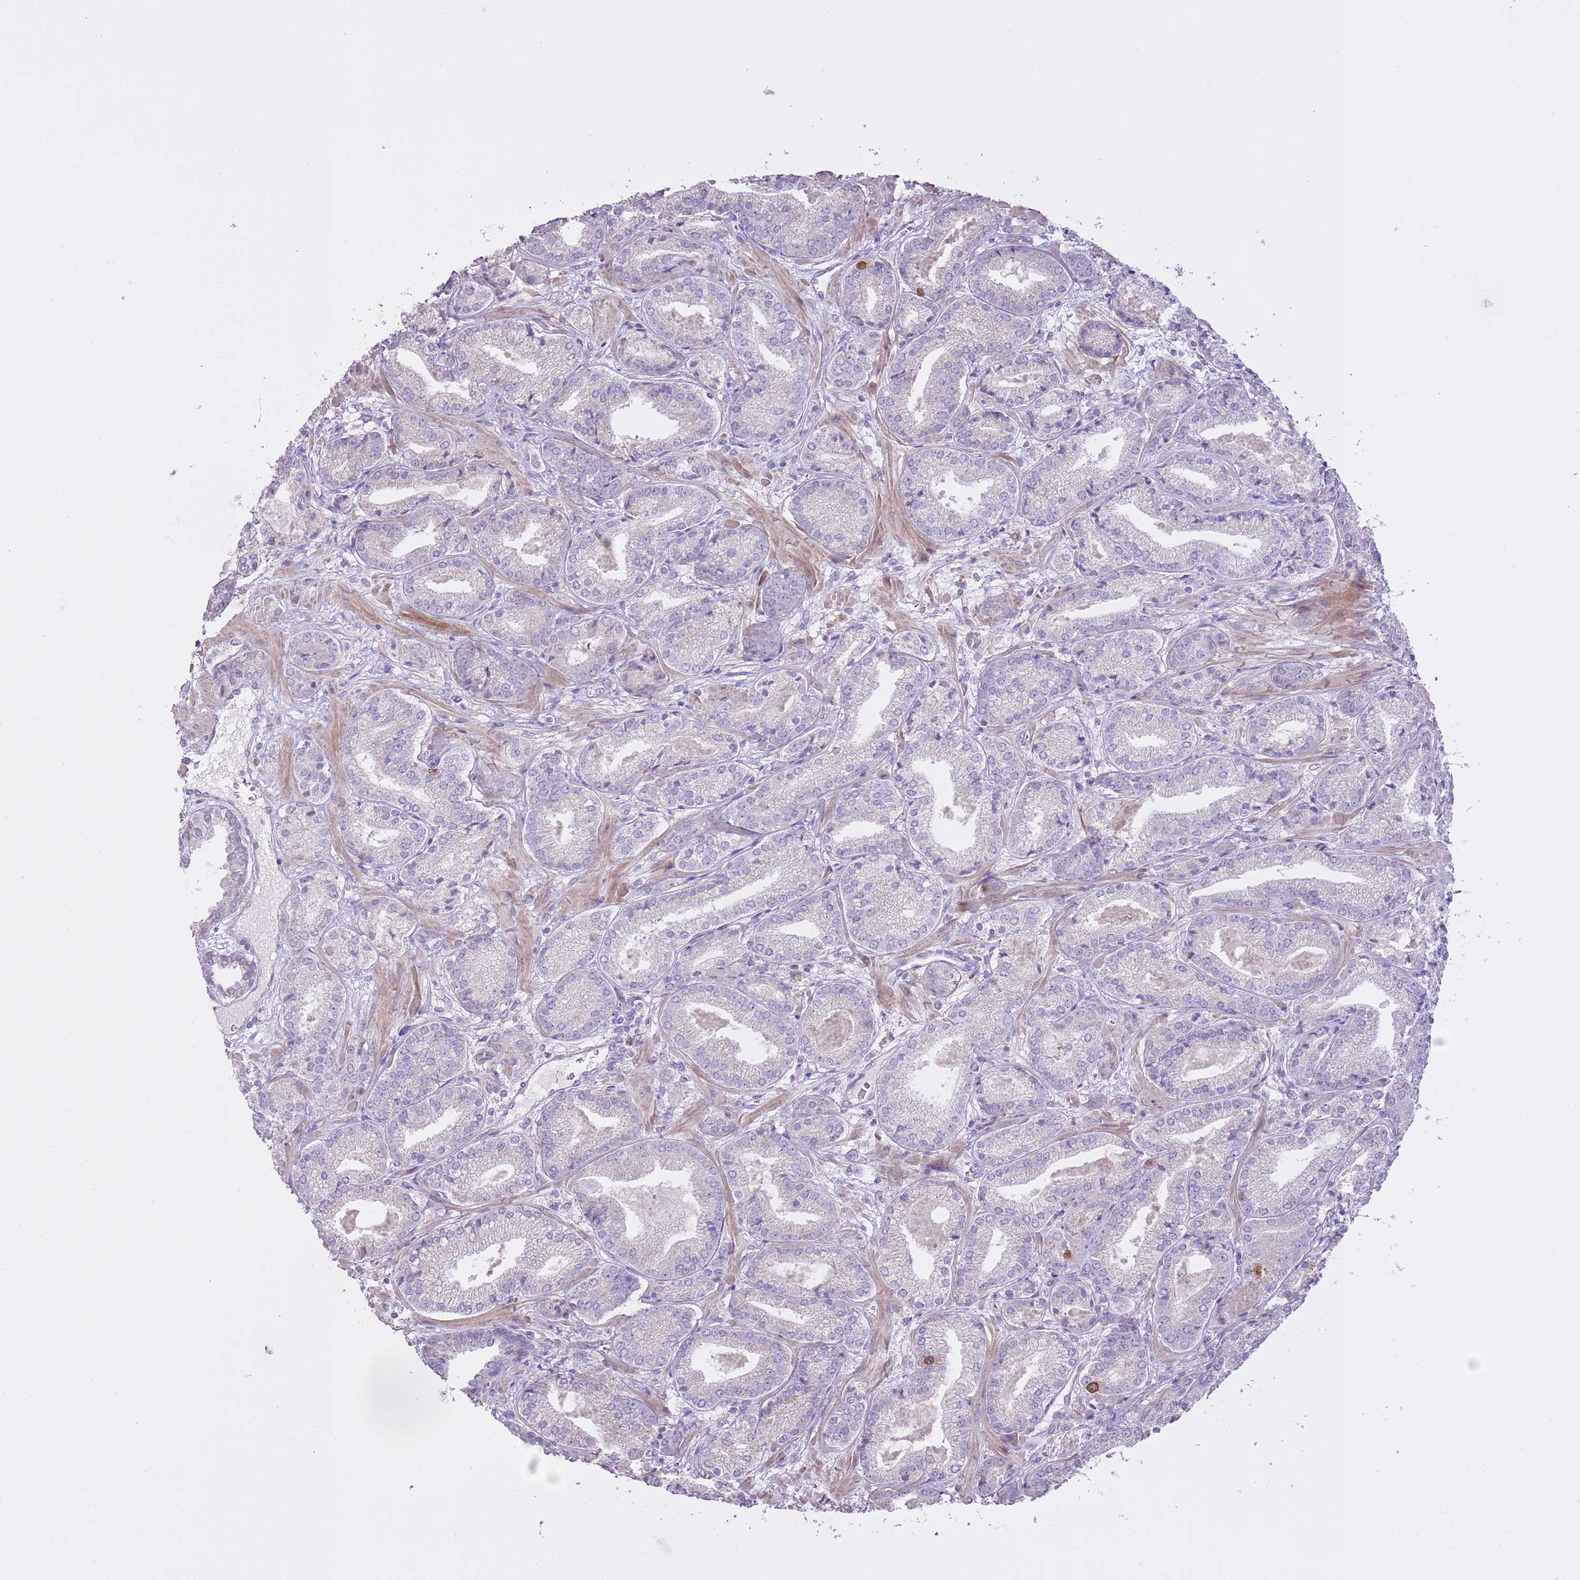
{"staining": {"intensity": "moderate", "quantity": "<25%", "location": "nuclear"}, "tissue": "prostate cancer", "cell_type": "Tumor cells", "image_type": "cancer", "snomed": [{"axis": "morphology", "description": "Adenocarcinoma, High grade"}, {"axis": "topography", "description": "Prostate"}], "caption": "Protein expression analysis of prostate adenocarcinoma (high-grade) displays moderate nuclear positivity in about <25% of tumor cells.", "gene": "GMNN", "patient": {"sex": "male", "age": 63}}